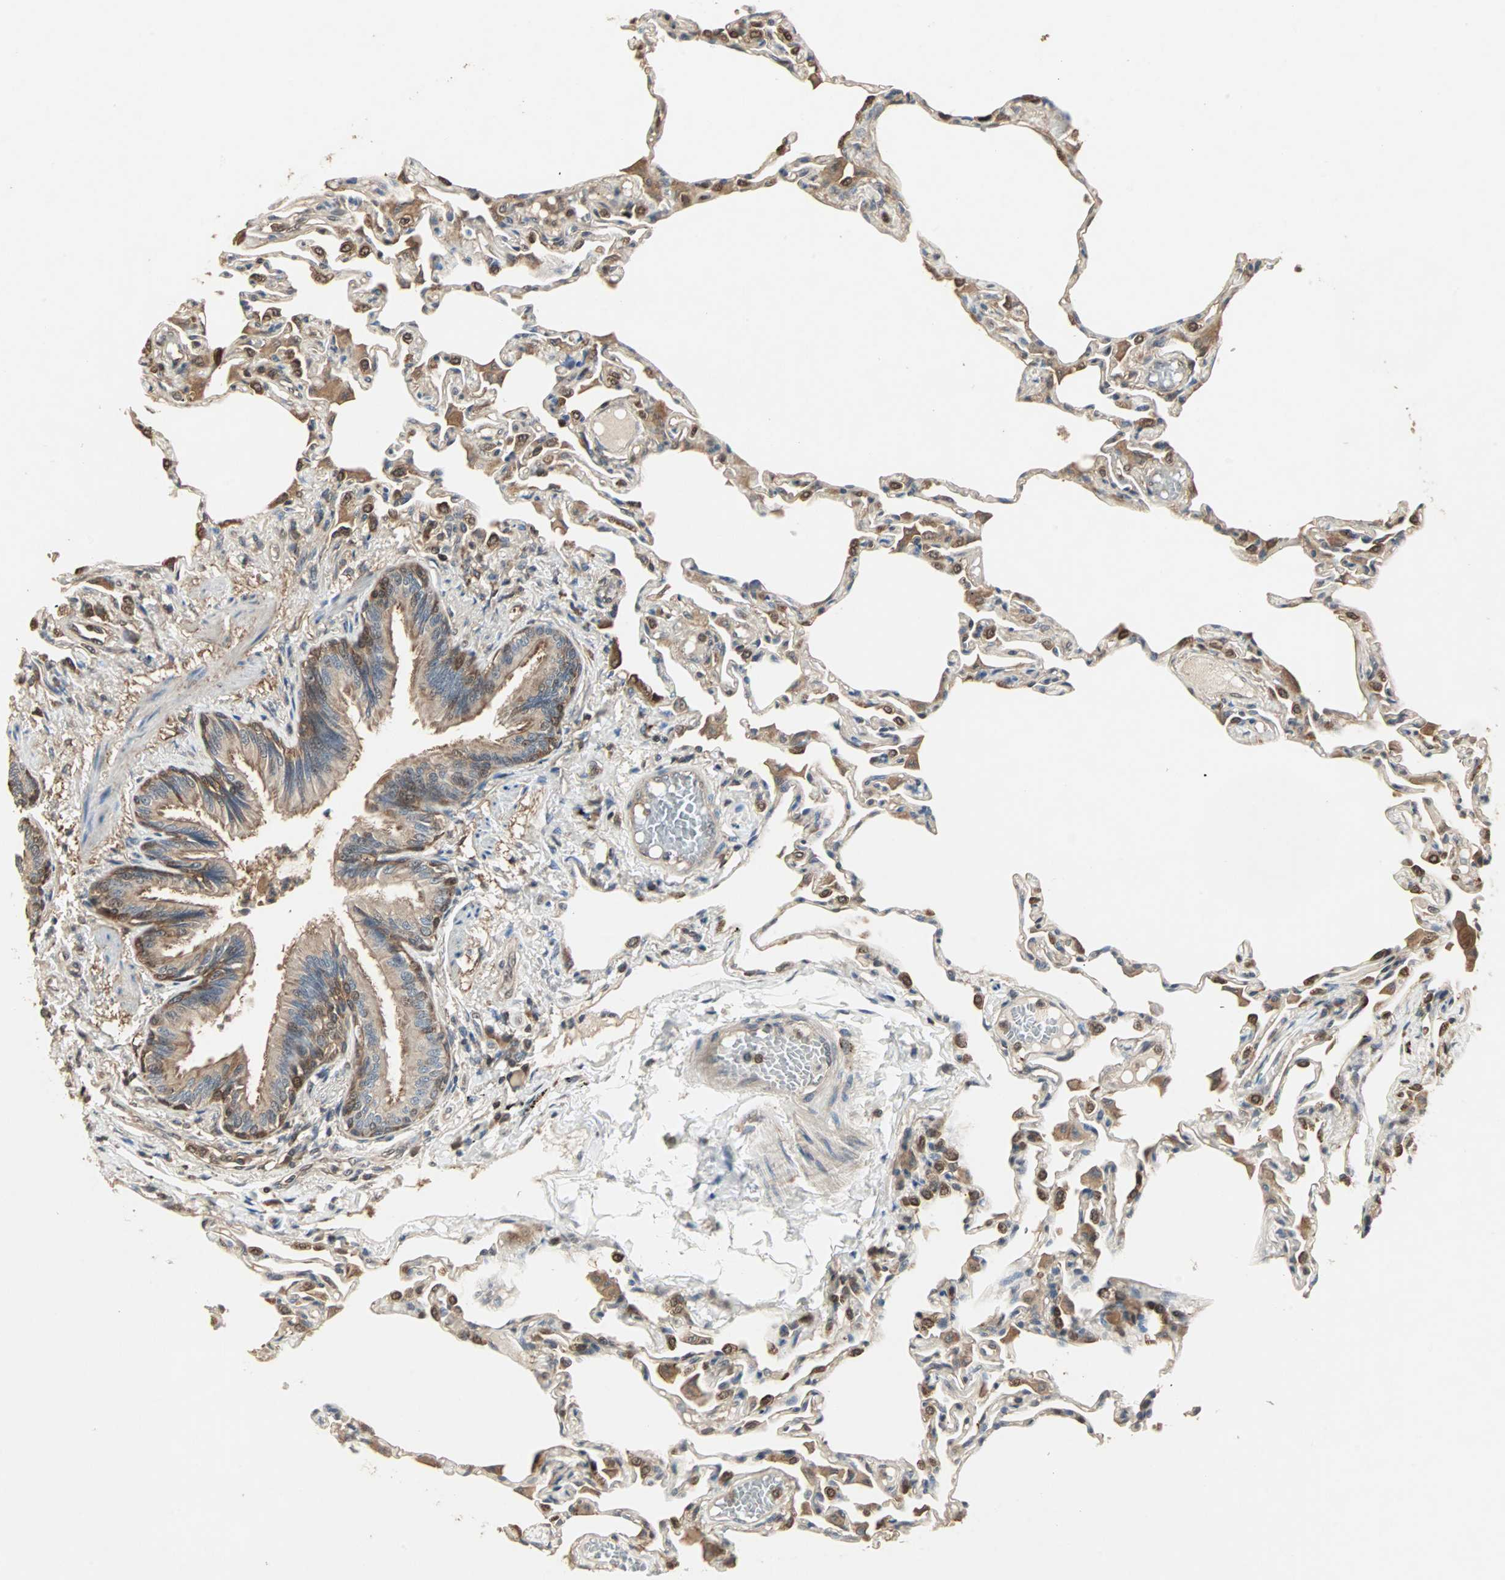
{"staining": {"intensity": "strong", "quantity": "25%-75%", "location": "cytoplasmic/membranous,nuclear"}, "tissue": "lung", "cell_type": "Alveolar cells", "image_type": "normal", "snomed": [{"axis": "morphology", "description": "Normal tissue, NOS"}, {"axis": "topography", "description": "Lung"}], "caption": "Brown immunohistochemical staining in unremarkable human lung demonstrates strong cytoplasmic/membranous,nuclear positivity in approximately 25%-75% of alveolar cells.", "gene": "DRG2", "patient": {"sex": "female", "age": 49}}